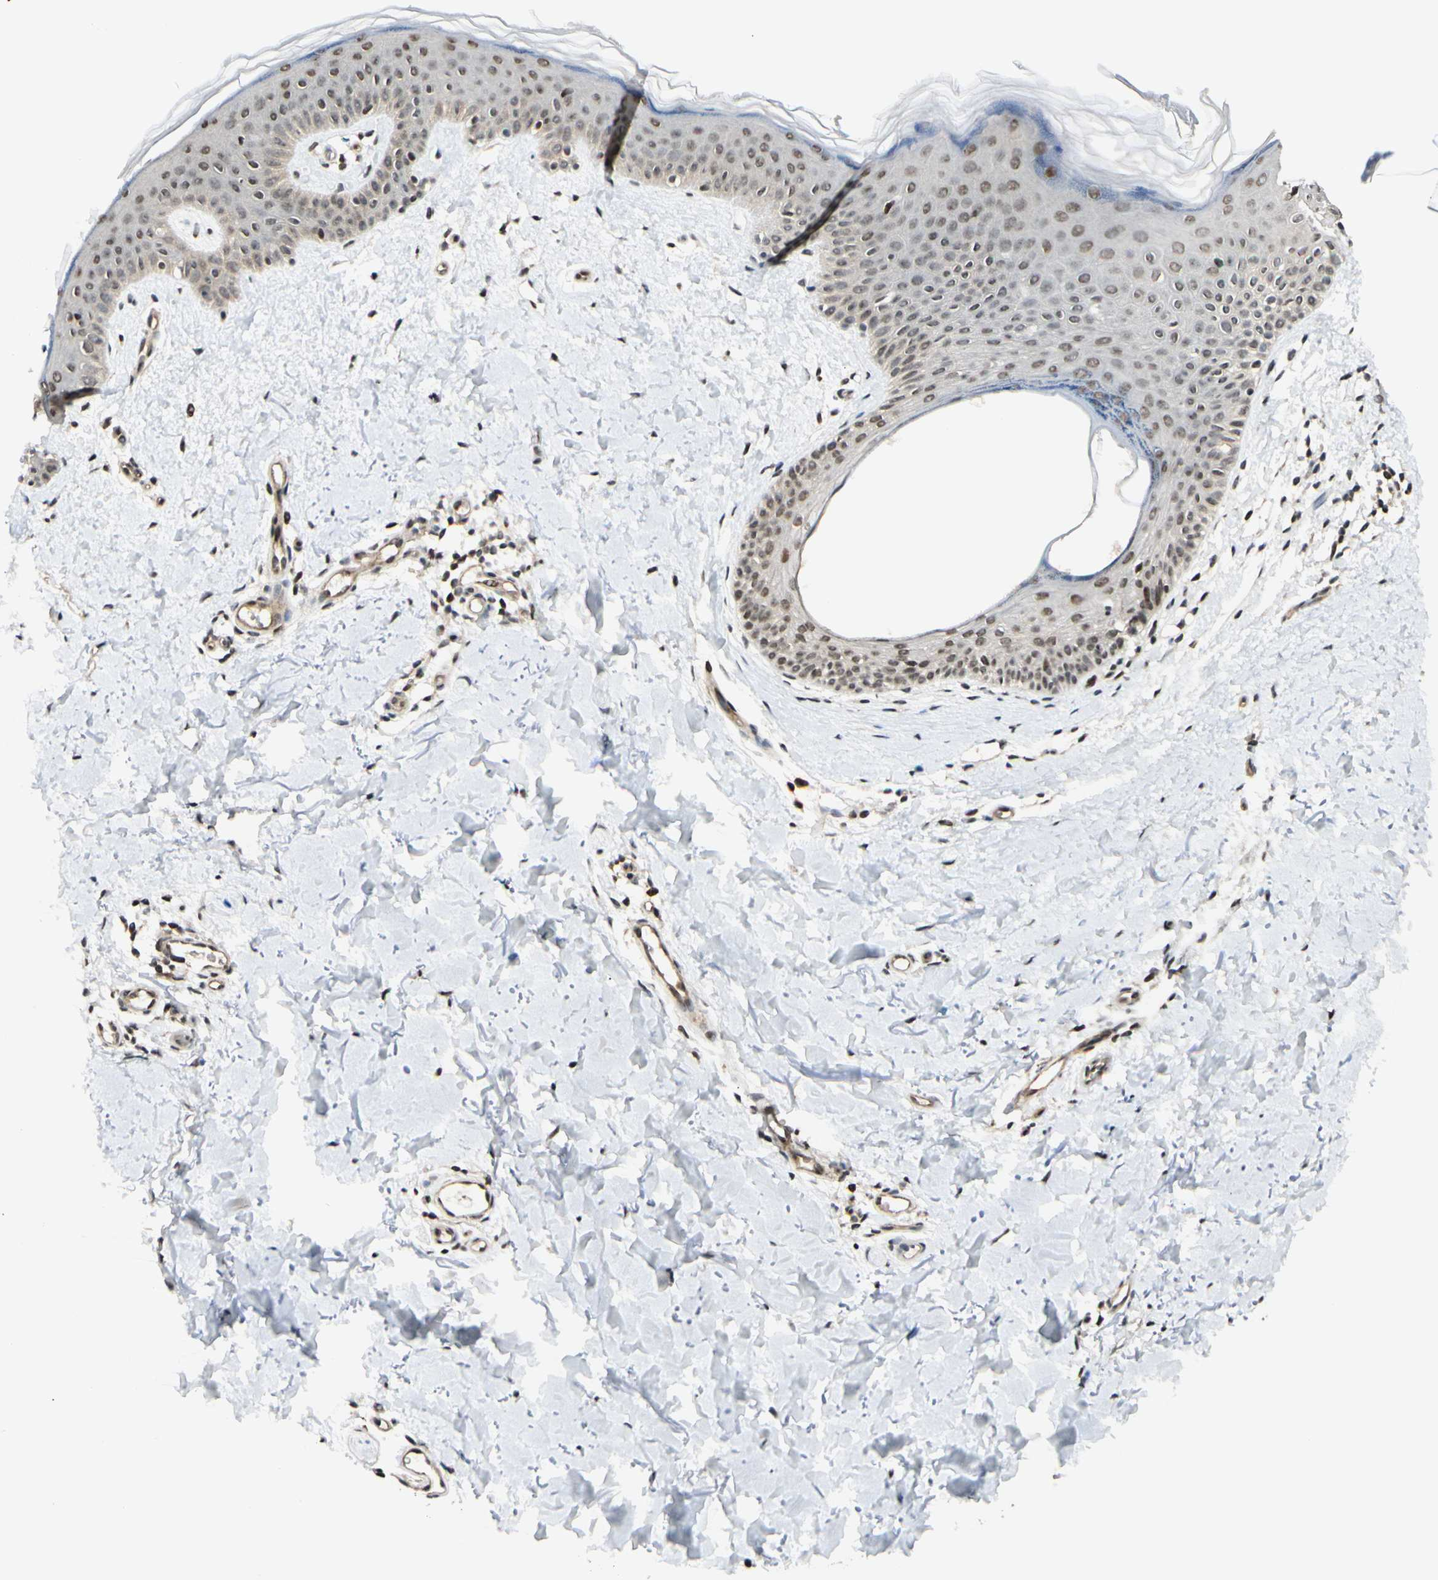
{"staining": {"intensity": "strong", "quantity": ">75%", "location": "nuclear"}, "tissue": "skin", "cell_type": "Fibroblasts", "image_type": "normal", "snomed": [{"axis": "morphology", "description": "Normal tissue, NOS"}, {"axis": "topography", "description": "Skin"}], "caption": "Fibroblasts demonstrate high levels of strong nuclear expression in approximately >75% of cells in benign skin. The staining was performed using DAB to visualize the protein expression in brown, while the nuclei were stained in blue with hematoxylin (Magnification: 20x).", "gene": "SUFU", "patient": {"sex": "female", "age": 56}}